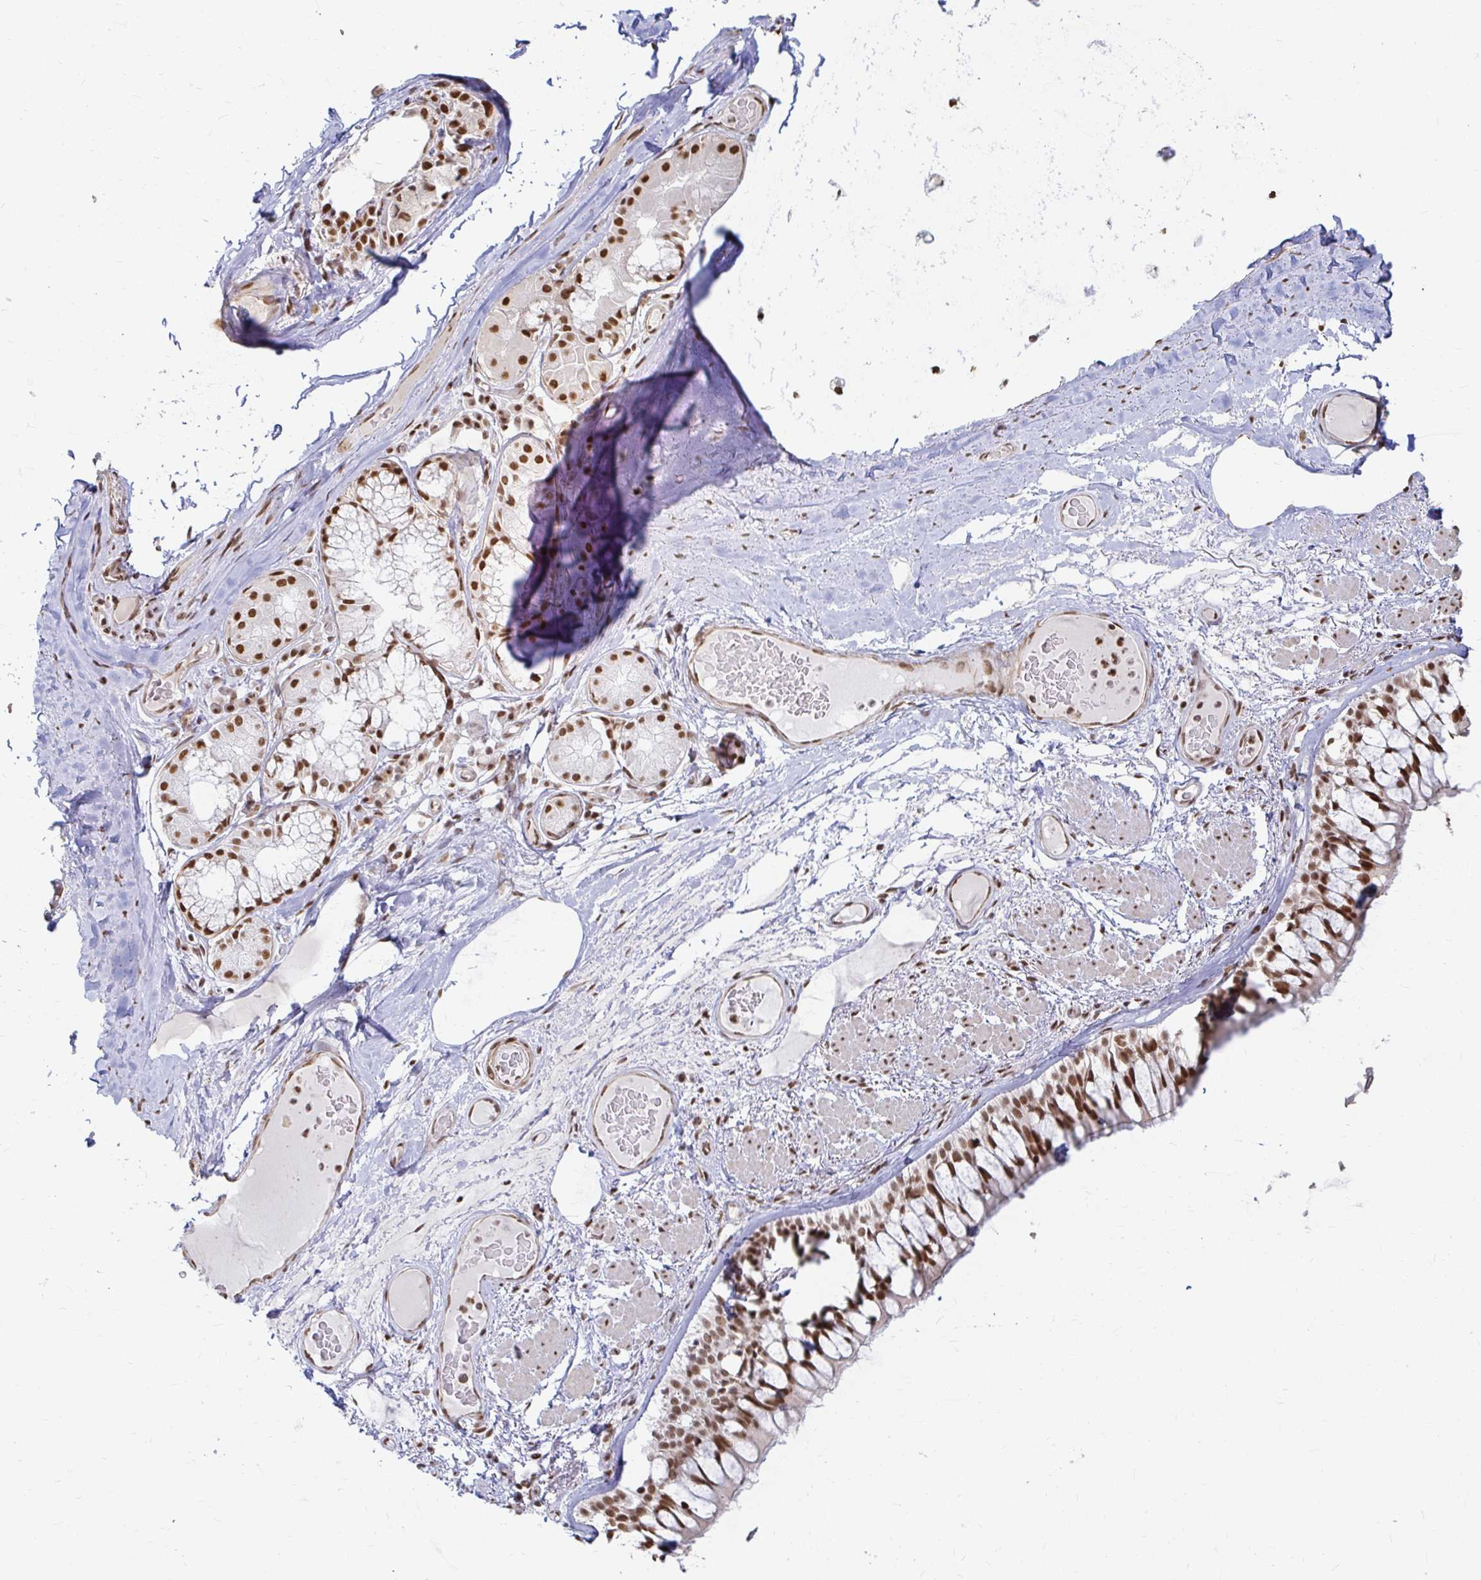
{"staining": {"intensity": "negative", "quantity": "none", "location": "none"}, "tissue": "adipose tissue", "cell_type": "Adipocytes", "image_type": "normal", "snomed": [{"axis": "morphology", "description": "Normal tissue, NOS"}, {"axis": "topography", "description": "Cartilage tissue"}, {"axis": "topography", "description": "Bronchus"}], "caption": "High power microscopy photomicrograph of an immunohistochemistry image of unremarkable adipose tissue, revealing no significant positivity in adipocytes.", "gene": "HNRNPU", "patient": {"sex": "male", "age": 64}}